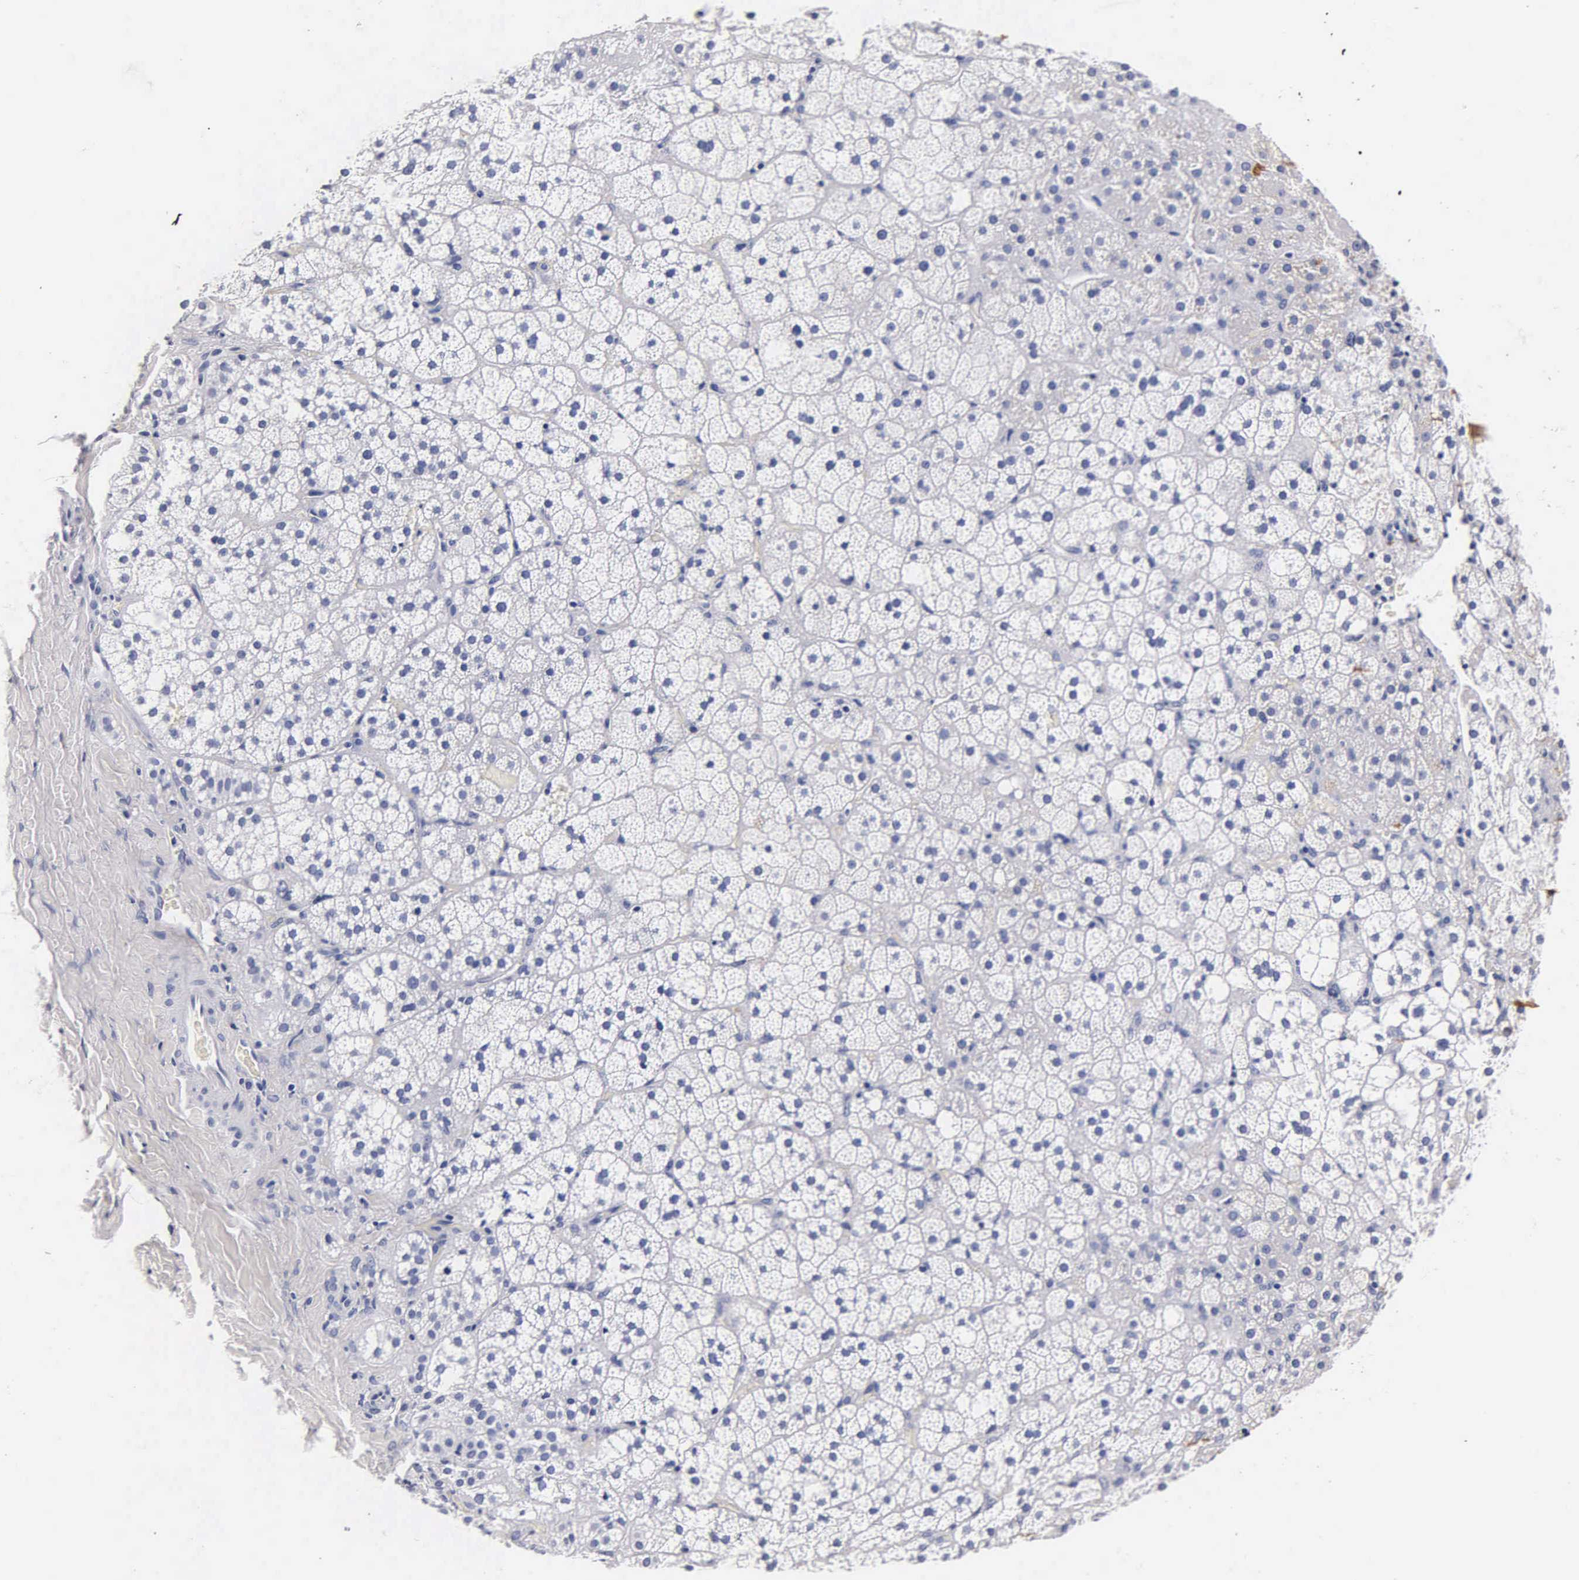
{"staining": {"intensity": "negative", "quantity": "none", "location": "none"}, "tissue": "adrenal gland", "cell_type": "Glandular cells", "image_type": "normal", "snomed": [{"axis": "morphology", "description": "Normal tissue, NOS"}, {"axis": "topography", "description": "Adrenal gland"}], "caption": "This is a histopathology image of IHC staining of benign adrenal gland, which shows no expression in glandular cells. (DAB immunohistochemistry (IHC), high magnification).", "gene": "MB", "patient": {"sex": "male", "age": 53}}